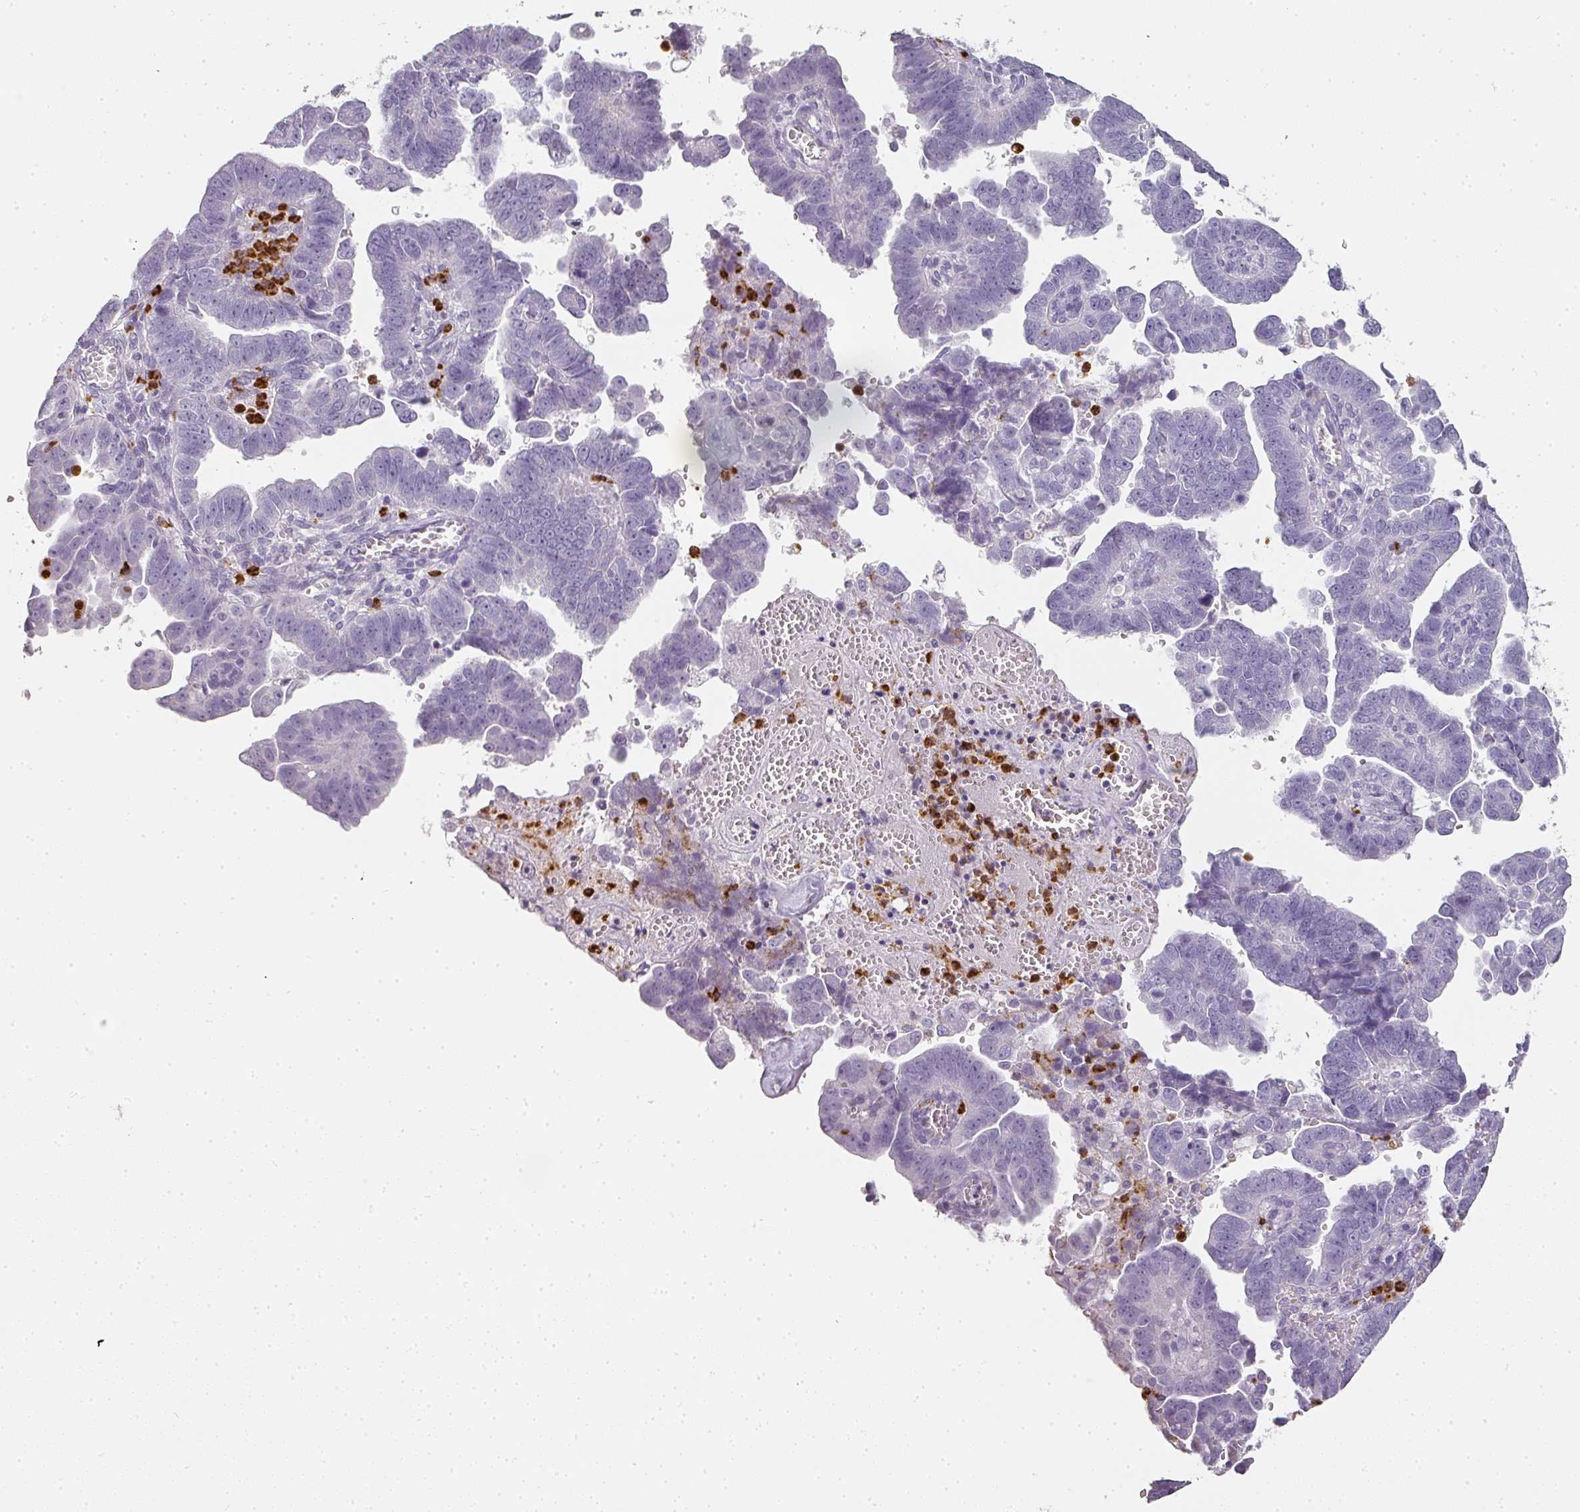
{"staining": {"intensity": "negative", "quantity": "none", "location": "none"}, "tissue": "endometrial cancer", "cell_type": "Tumor cells", "image_type": "cancer", "snomed": [{"axis": "morphology", "description": "Adenocarcinoma, NOS"}, {"axis": "topography", "description": "Endometrium"}], "caption": "Adenocarcinoma (endometrial) was stained to show a protein in brown. There is no significant expression in tumor cells.", "gene": "CAMP", "patient": {"sex": "female", "age": 75}}